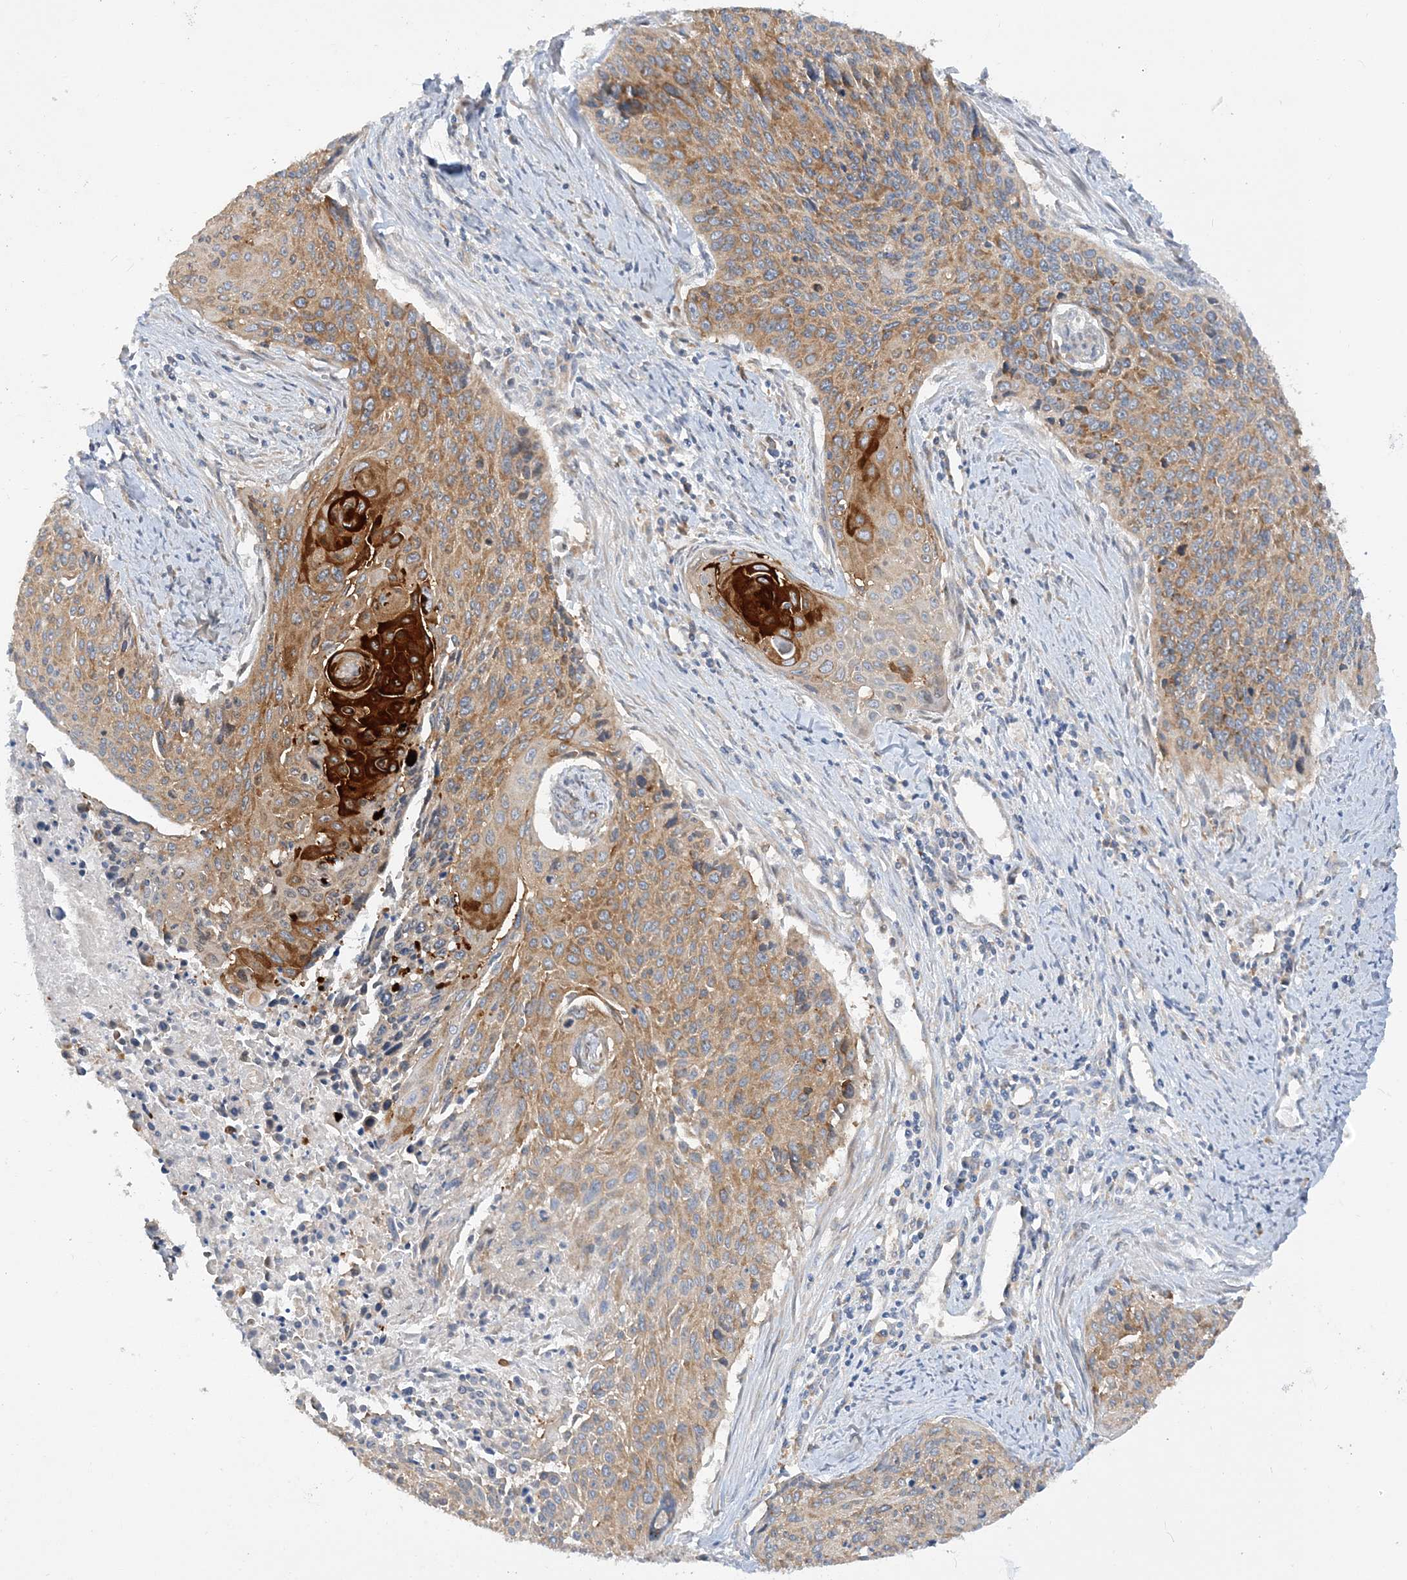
{"staining": {"intensity": "moderate", "quantity": ">75%", "location": "cytoplasmic/membranous"}, "tissue": "cervical cancer", "cell_type": "Tumor cells", "image_type": "cancer", "snomed": [{"axis": "morphology", "description": "Squamous cell carcinoma, NOS"}, {"axis": "topography", "description": "Cervix"}], "caption": "Protein staining reveals moderate cytoplasmic/membranous expression in about >75% of tumor cells in cervical cancer.", "gene": "LARP4B", "patient": {"sex": "female", "age": 55}}